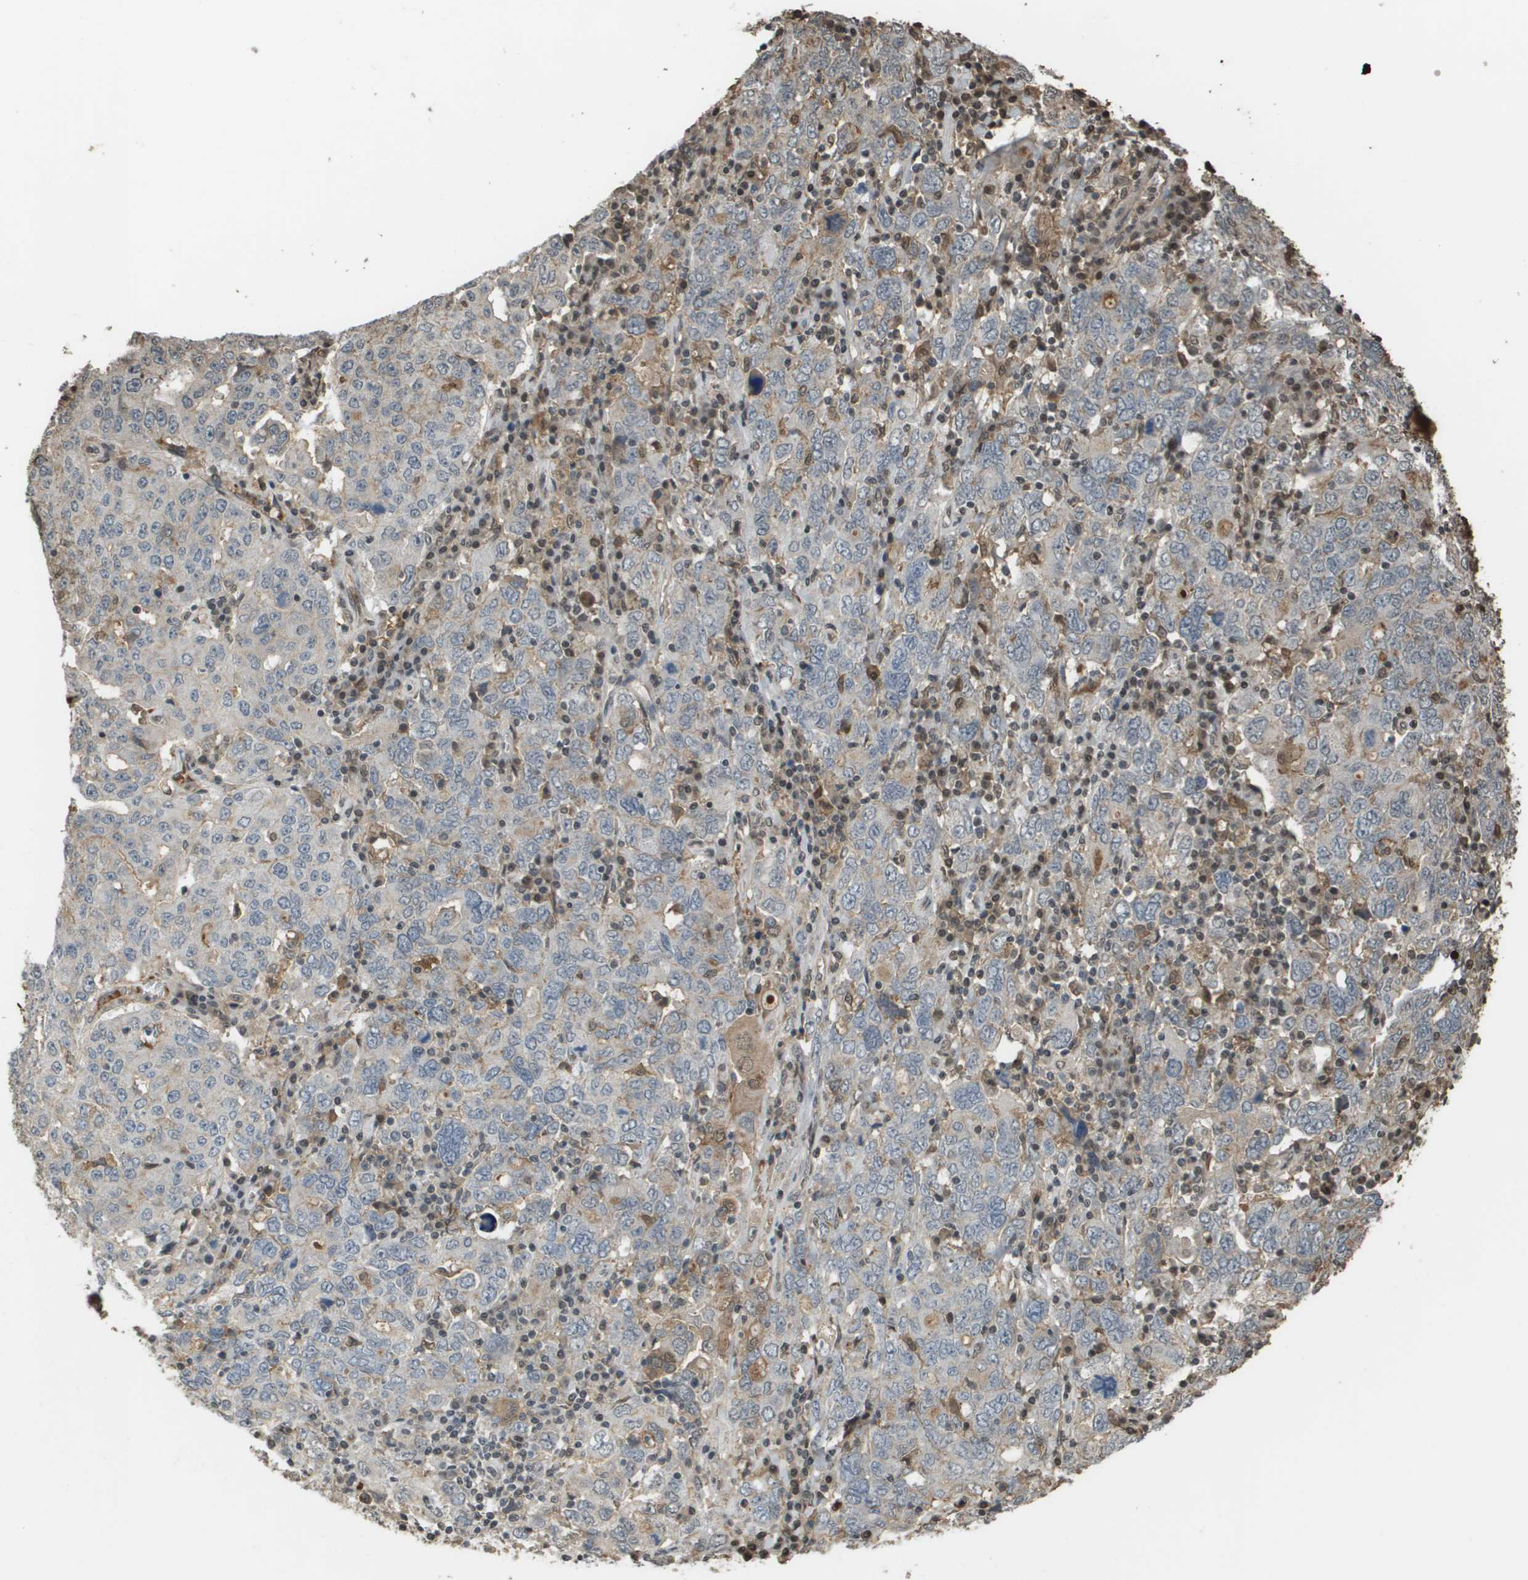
{"staining": {"intensity": "negative", "quantity": "none", "location": "none"}, "tissue": "ovarian cancer", "cell_type": "Tumor cells", "image_type": "cancer", "snomed": [{"axis": "morphology", "description": "Carcinoma, endometroid"}, {"axis": "topography", "description": "Ovary"}], "caption": "Endometroid carcinoma (ovarian) stained for a protein using immunohistochemistry (IHC) shows no staining tumor cells.", "gene": "NDRG2", "patient": {"sex": "female", "age": 62}}